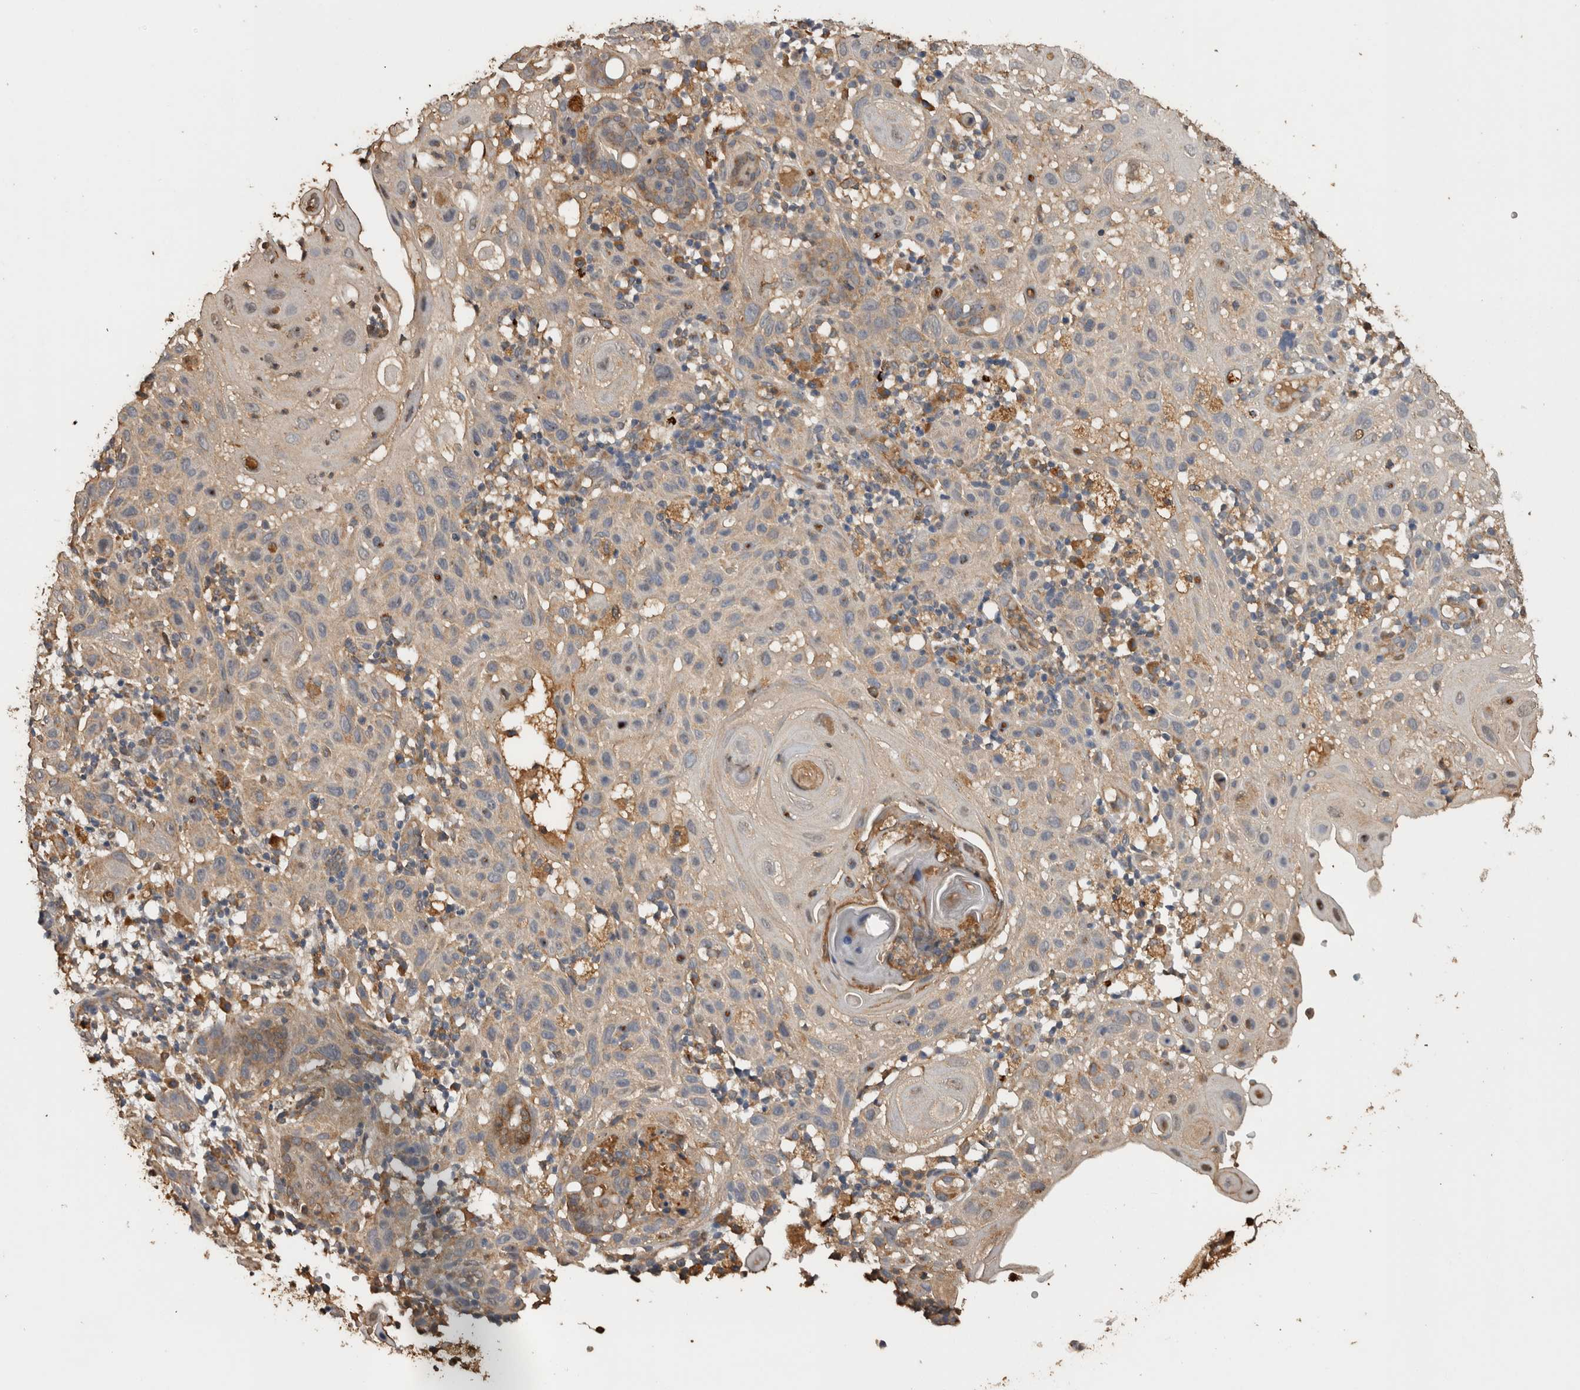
{"staining": {"intensity": "weak", "quantity": "<25%", "location": "cytoplasmic/membranous"}, "tissue": "skin cancer", "cell_type": "Tumor cells", "image_type": "cancer", "snomed": [{"axis": "morphology", "description": "Normal tissue, NOS"}, {"axis": "morphology", "description": "Squamous cell carcinoma, NOS"}, {"axis": "topography", "description": "Skin"}], "caption": "IHC micrograph of neoplastic tissue: skin cancer stained with DAB (3,3'-diaminobenzidine) reveals no significant protein staining in tumor cells.", "gene": "TMED7", "patient": {"sex": "female", "age": 96}}